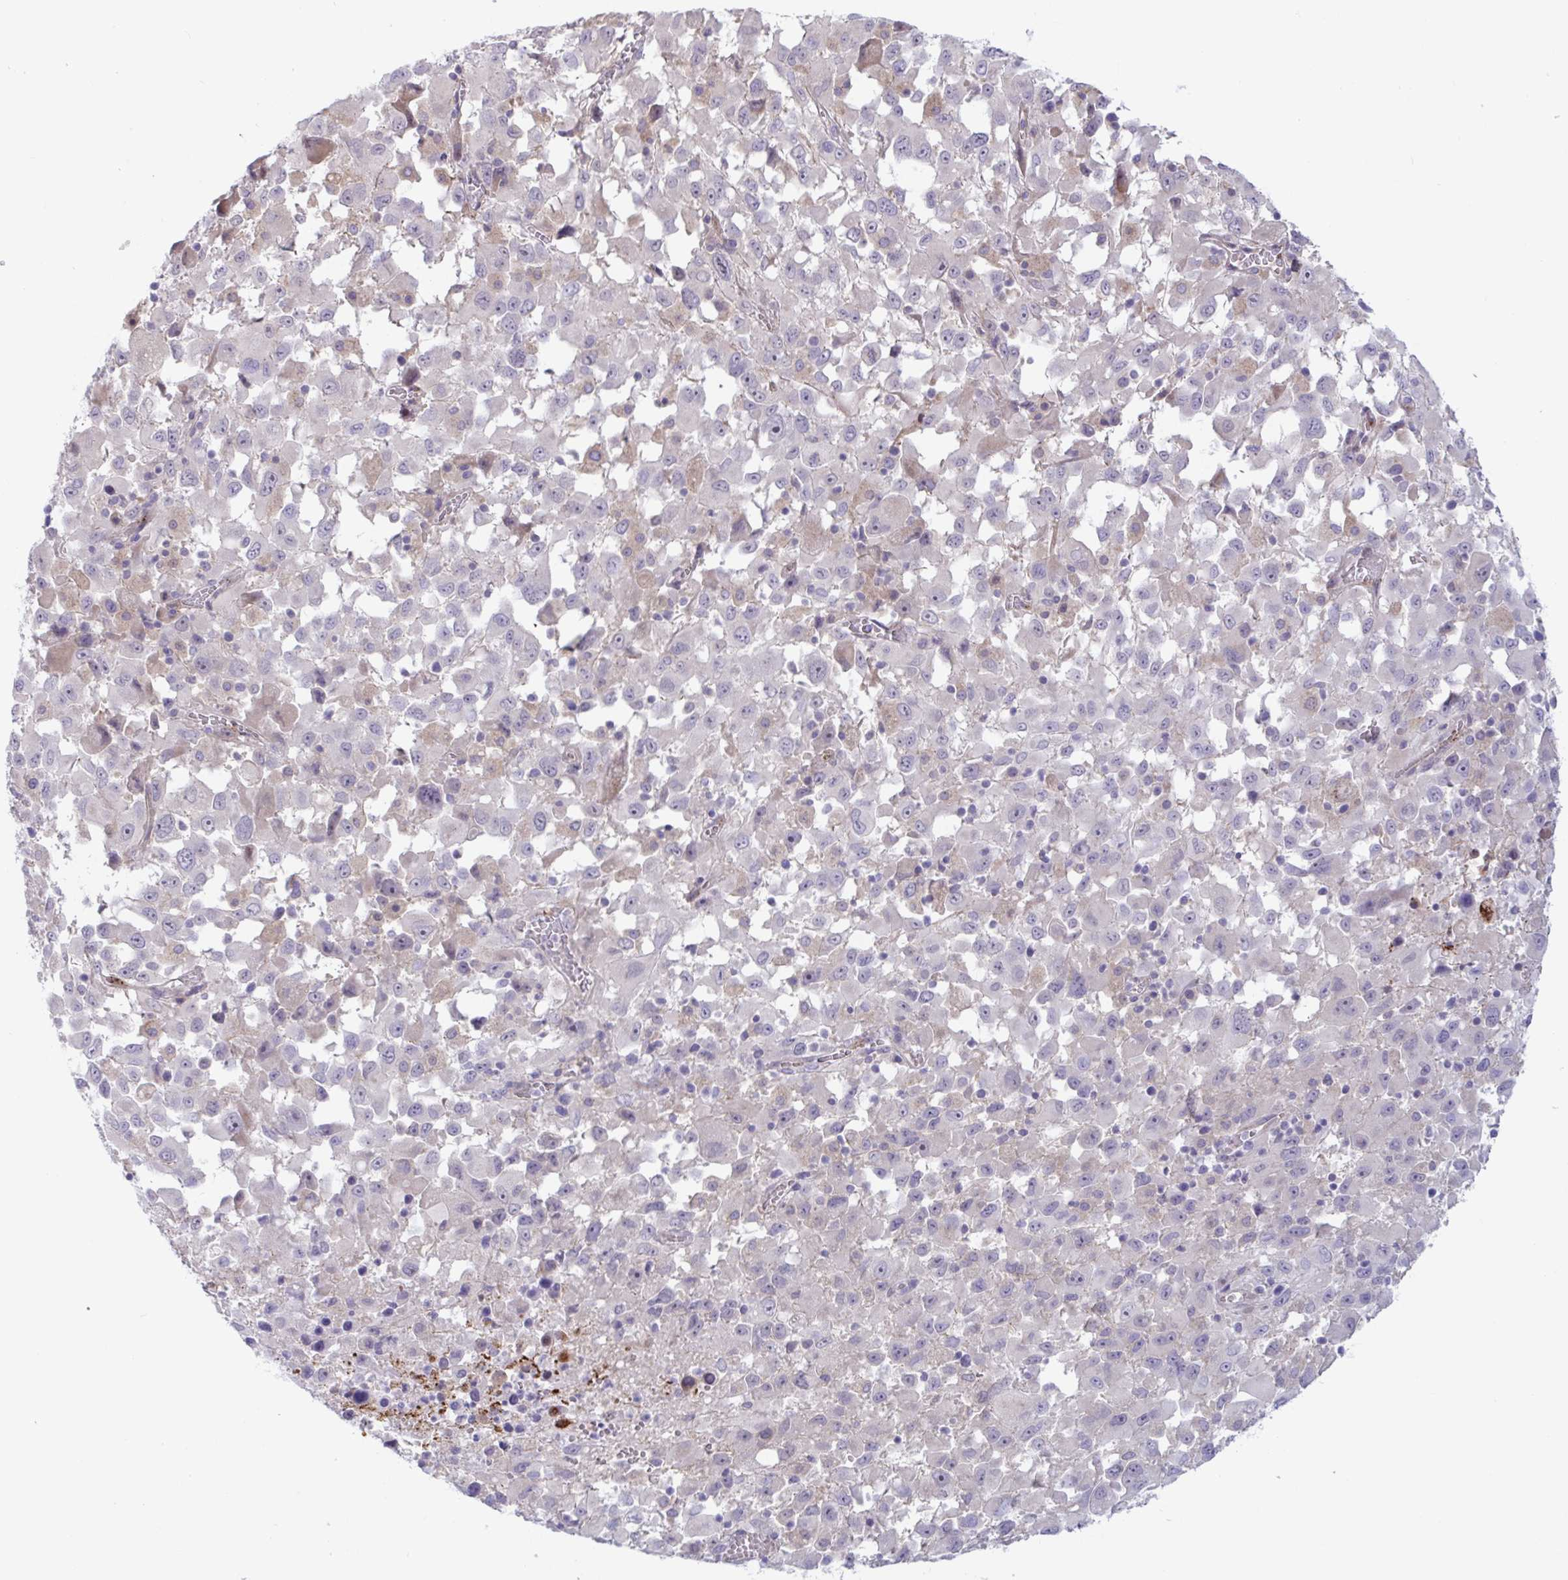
{"staining": {"intensity": "negative", "quantity": "none", "location": "none"}, "tissue": "melanoma", "cell_type": "Tumor cells", "image_type": "cancer", "snomed": [{"axis": "morphology", "description": "Malignant melanoma, Metastatic site"}, {"axis": "topography", "description": "Soft tissue"}], "caption": "Malignant melanoma (metastatic site) was stained to show a protein in brown. There is no significant positivity in tumor cells.", "gene": "IL37", "patient": {"sex": "male", "age": 50}}